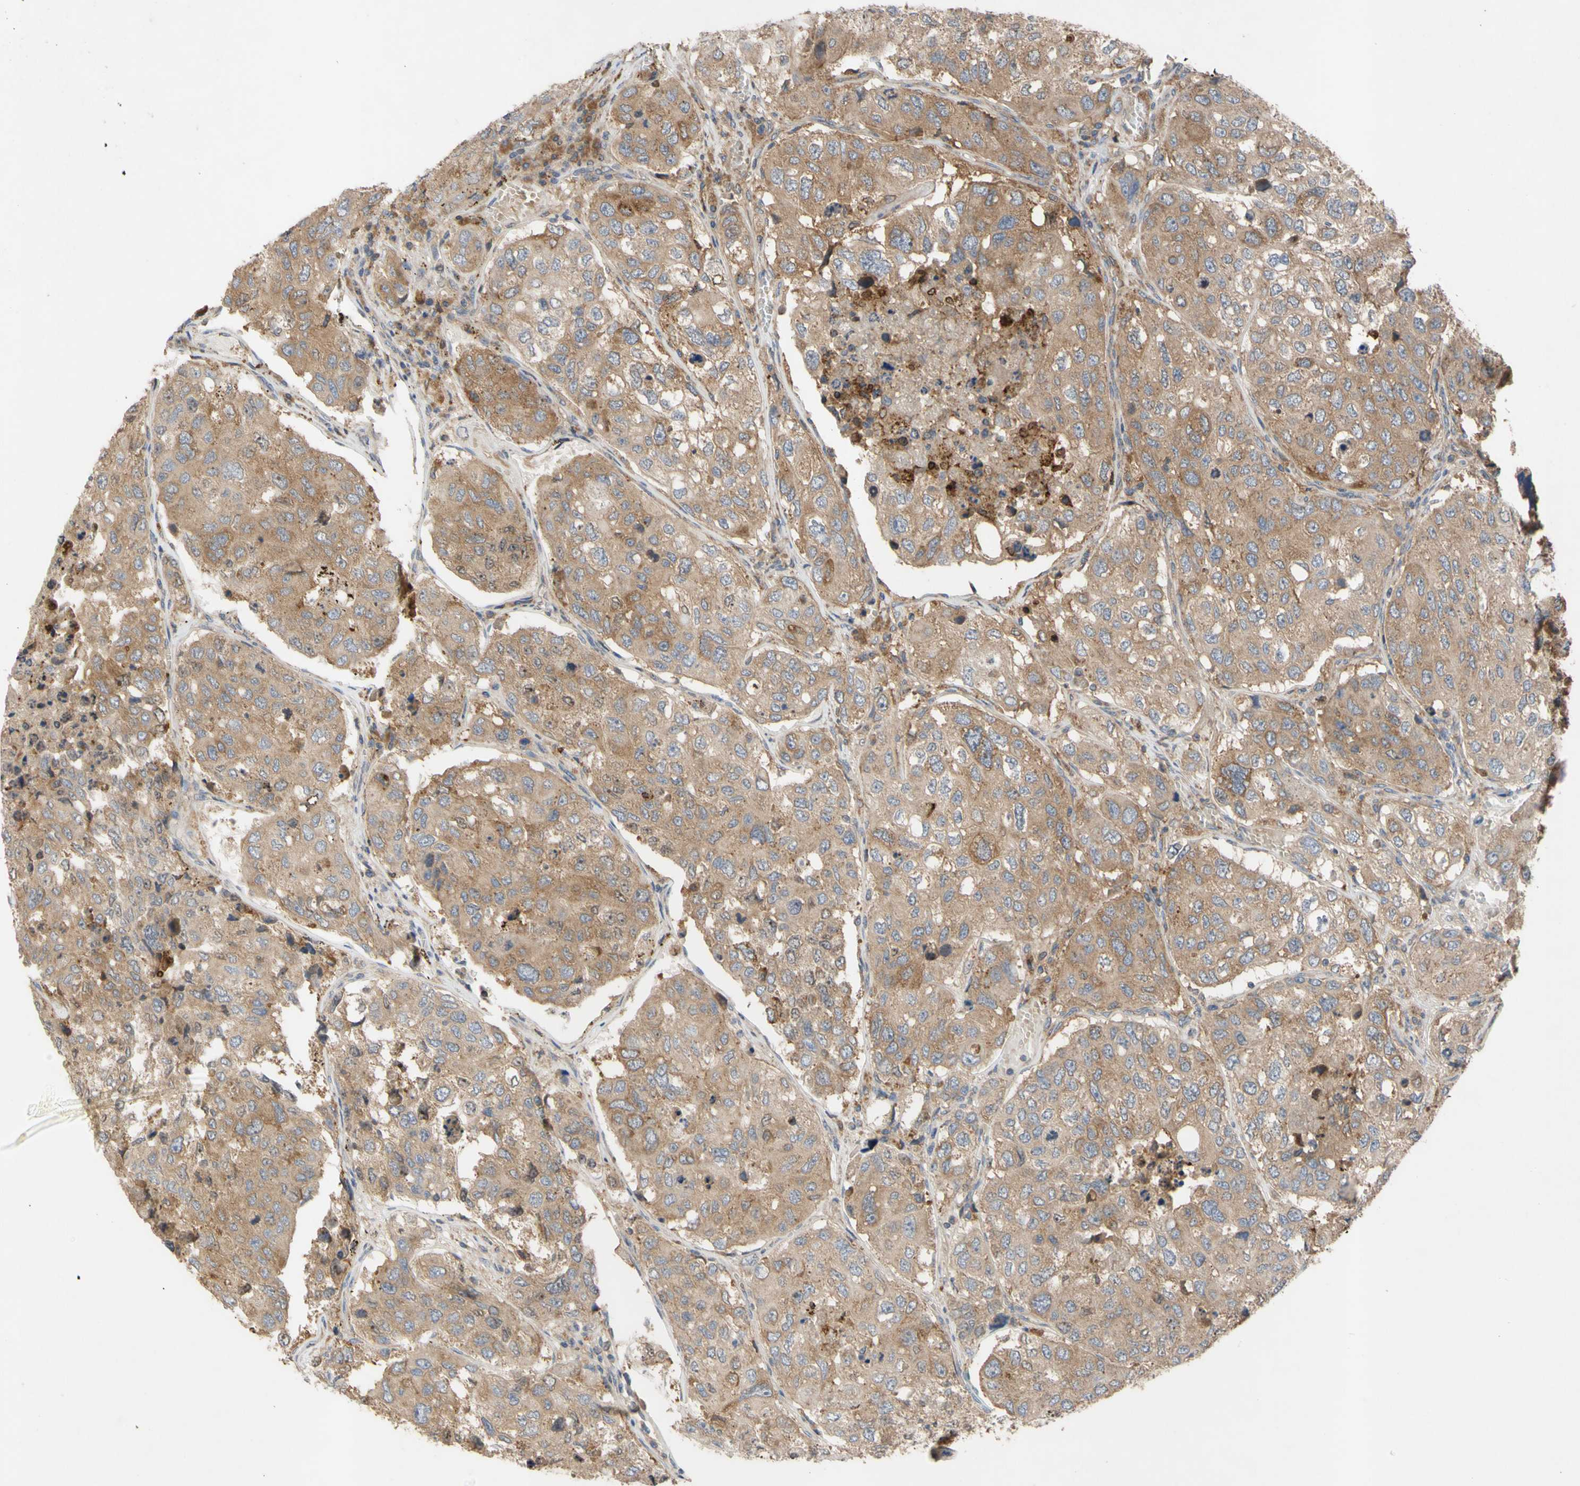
{"staining": {"intensity": "weak", "quantity": "25%-75%", "location": "cytoplasmic/membranous"}, "tissue": "urothelial cancer", "cell_type": "Tumor cells", "image_type": "cancer", "snomed": [{"axis": "morphology", "description": "Urothelial carcinoma, High grade"}, {"axis": "topography", "description": "Lymph node"}, {"axis": "topography", "description": "Urinary bladder"}], "caption": "High-grade urothelial carcinoma tissue reveals weak cytoplasmic/membranous expression in approximately 25%-75% of tumor cells", "gene": "EIF2S3", "patient": {"sex": "male", "age": 51}}